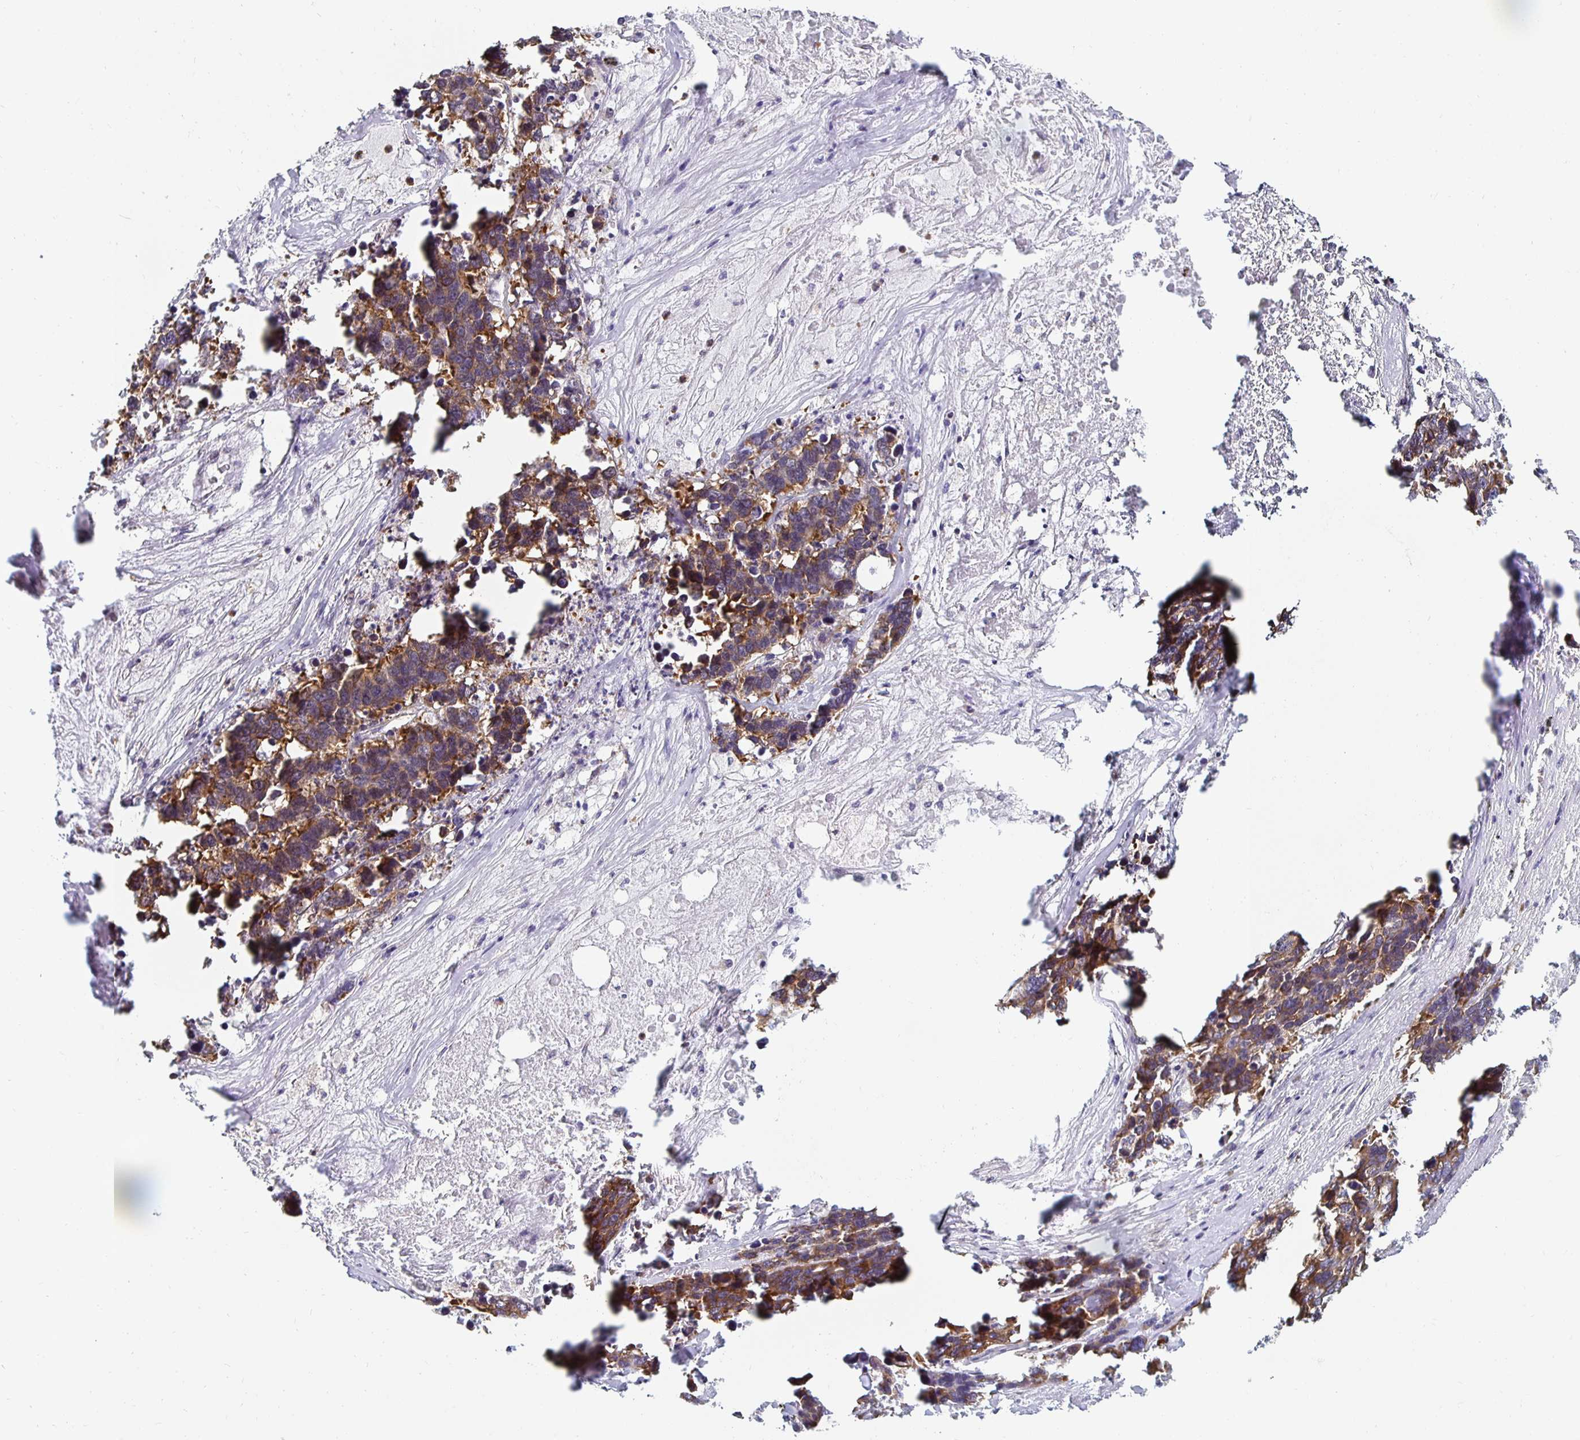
{"staining": {"intensity": "moderate", "quantity": ">75%", "location": "cytoplasmic/membranous"}, "tissue": "lung cancer", "cell_type": "Tumor cells", "image_type": "cancer", "snomed": [{"axis": "morphology", "description": "Adenocarcinoma, NOS"}, {"axis": "topography", "description": "Lung"}], "caption": "Immunohistochemistry histopathology image of neoplastic tissue: lung adenocarcinoma stained using IHC shows medium levels of moderate protein expression localized specifically in the cytoplasmic/membranous of tumor cells, appearing as a cytoplasmic/membranous brown color.", "gene": "PDAP1", "patient": {"sex": "female", "age": 51}}